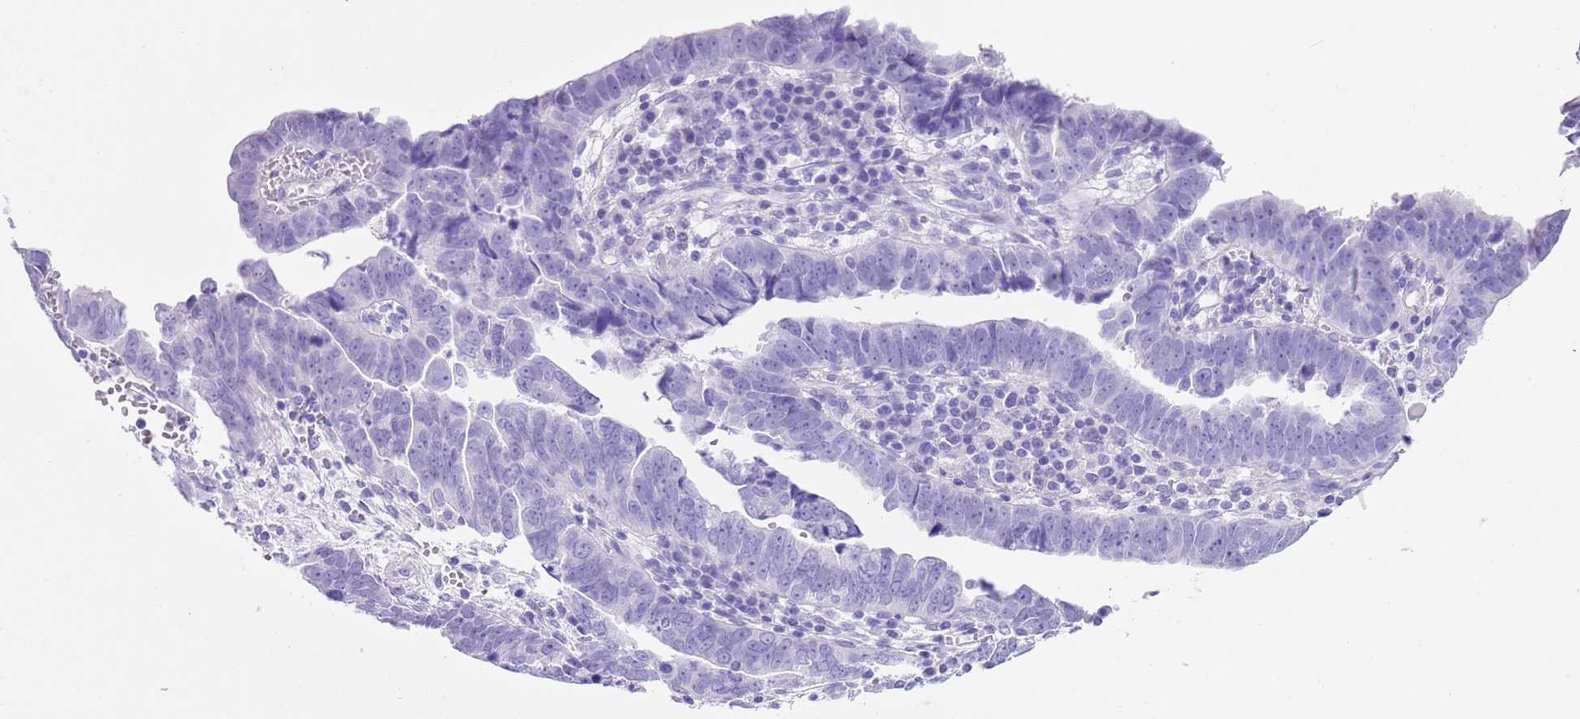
{"staining": {"intensity": "negative", "quantity": "none", "location": "none"}, "tissue": "endometrial cancer", "cell_type": "Tumor cells", "image_type": "cancer", "snomed": [{"axis": "morphology", "description": "Adenocarcinoma, NOS"}, {"axis": "topography", "description": "Endometrium"}], "caption": "IHC photomicrograph of neoplastic tissue: human endometrial adenocarcinoma stained with DAB displays no significant protein positivity in tumor cells. (IHC, brightfield microscopy, high magnification).", "gene": "TMEM185B", "patient": {"sex": "female", "age": 75}}